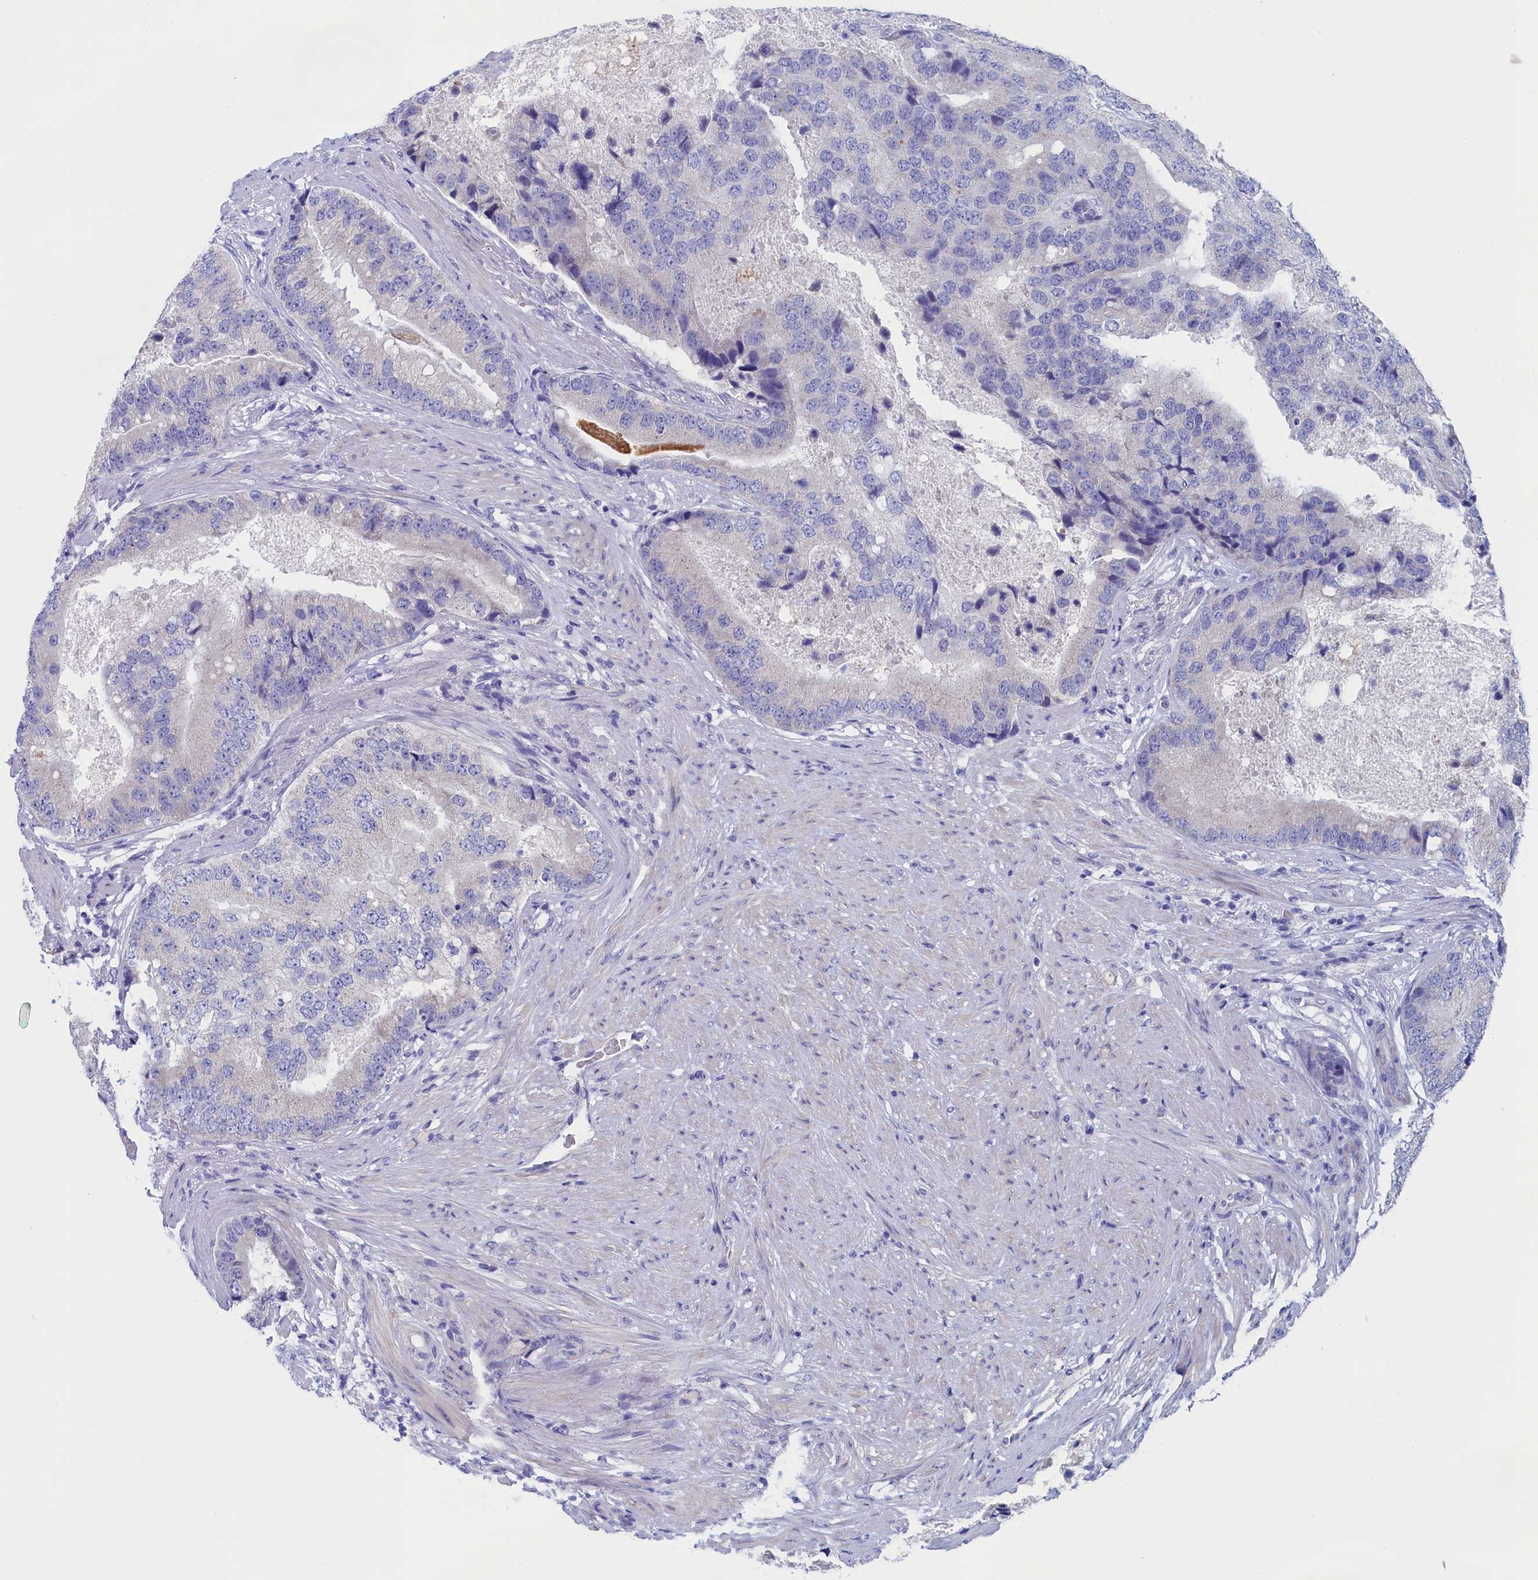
{"staining": {"intensity": "negative", "quantity": "none", "location": "none"}, "tissue": "prostate cancer", "cell_type": "Tumor cells", "image_type": "cancer", "snomed": [{"axis": "morphology", "description": "Adenocarcinoma, High grade"}, {"axis": "topography", "description": "Prostate"}], "caption": "Micrograph shows no protein expression in tumor cells of prostate cancer tissue.", "gene": "ANKRD2", "patient": {"sex": "male", "age": 70}}